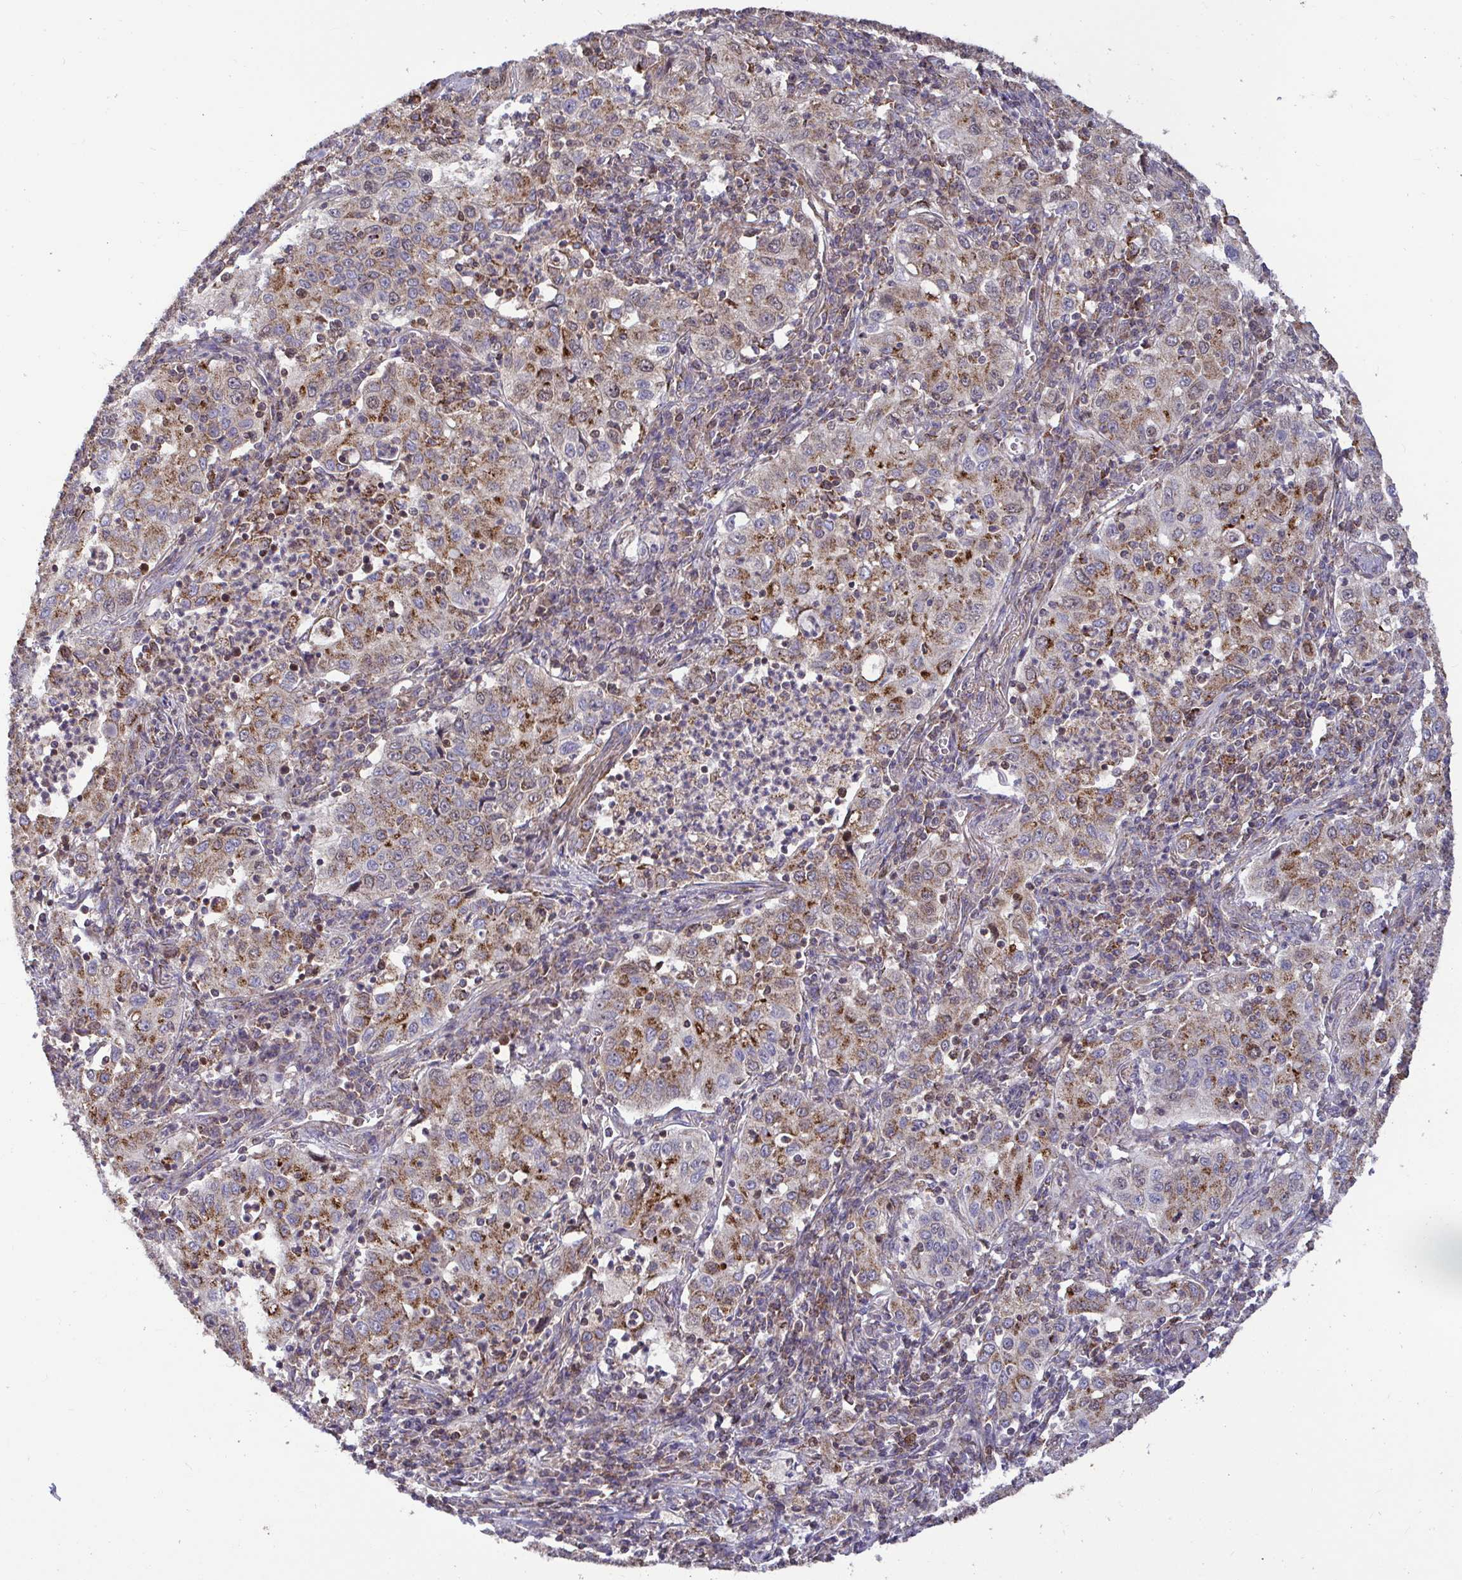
{"staining": {"intensity": "moderate", "quantity": "25%-75%", "location": "cytoplasmic/membranous"}, "tissue": "lung cancer", "cell_type": "Tumor cells", "image_type": "cancer", "snomed": [{"axis": "morphology", "description": "Squamous cell carcinoma, NOS"}, {"axis": "topography", "description": "Lung"}], "caption": "Moderate cytoplasmic/membranous positivity is seen in about 25%-75% of tumor cells in squamous cell carcinoma (lung).", "gene": "SPRY1", "patient": {"sex": "male", "age": 71}}